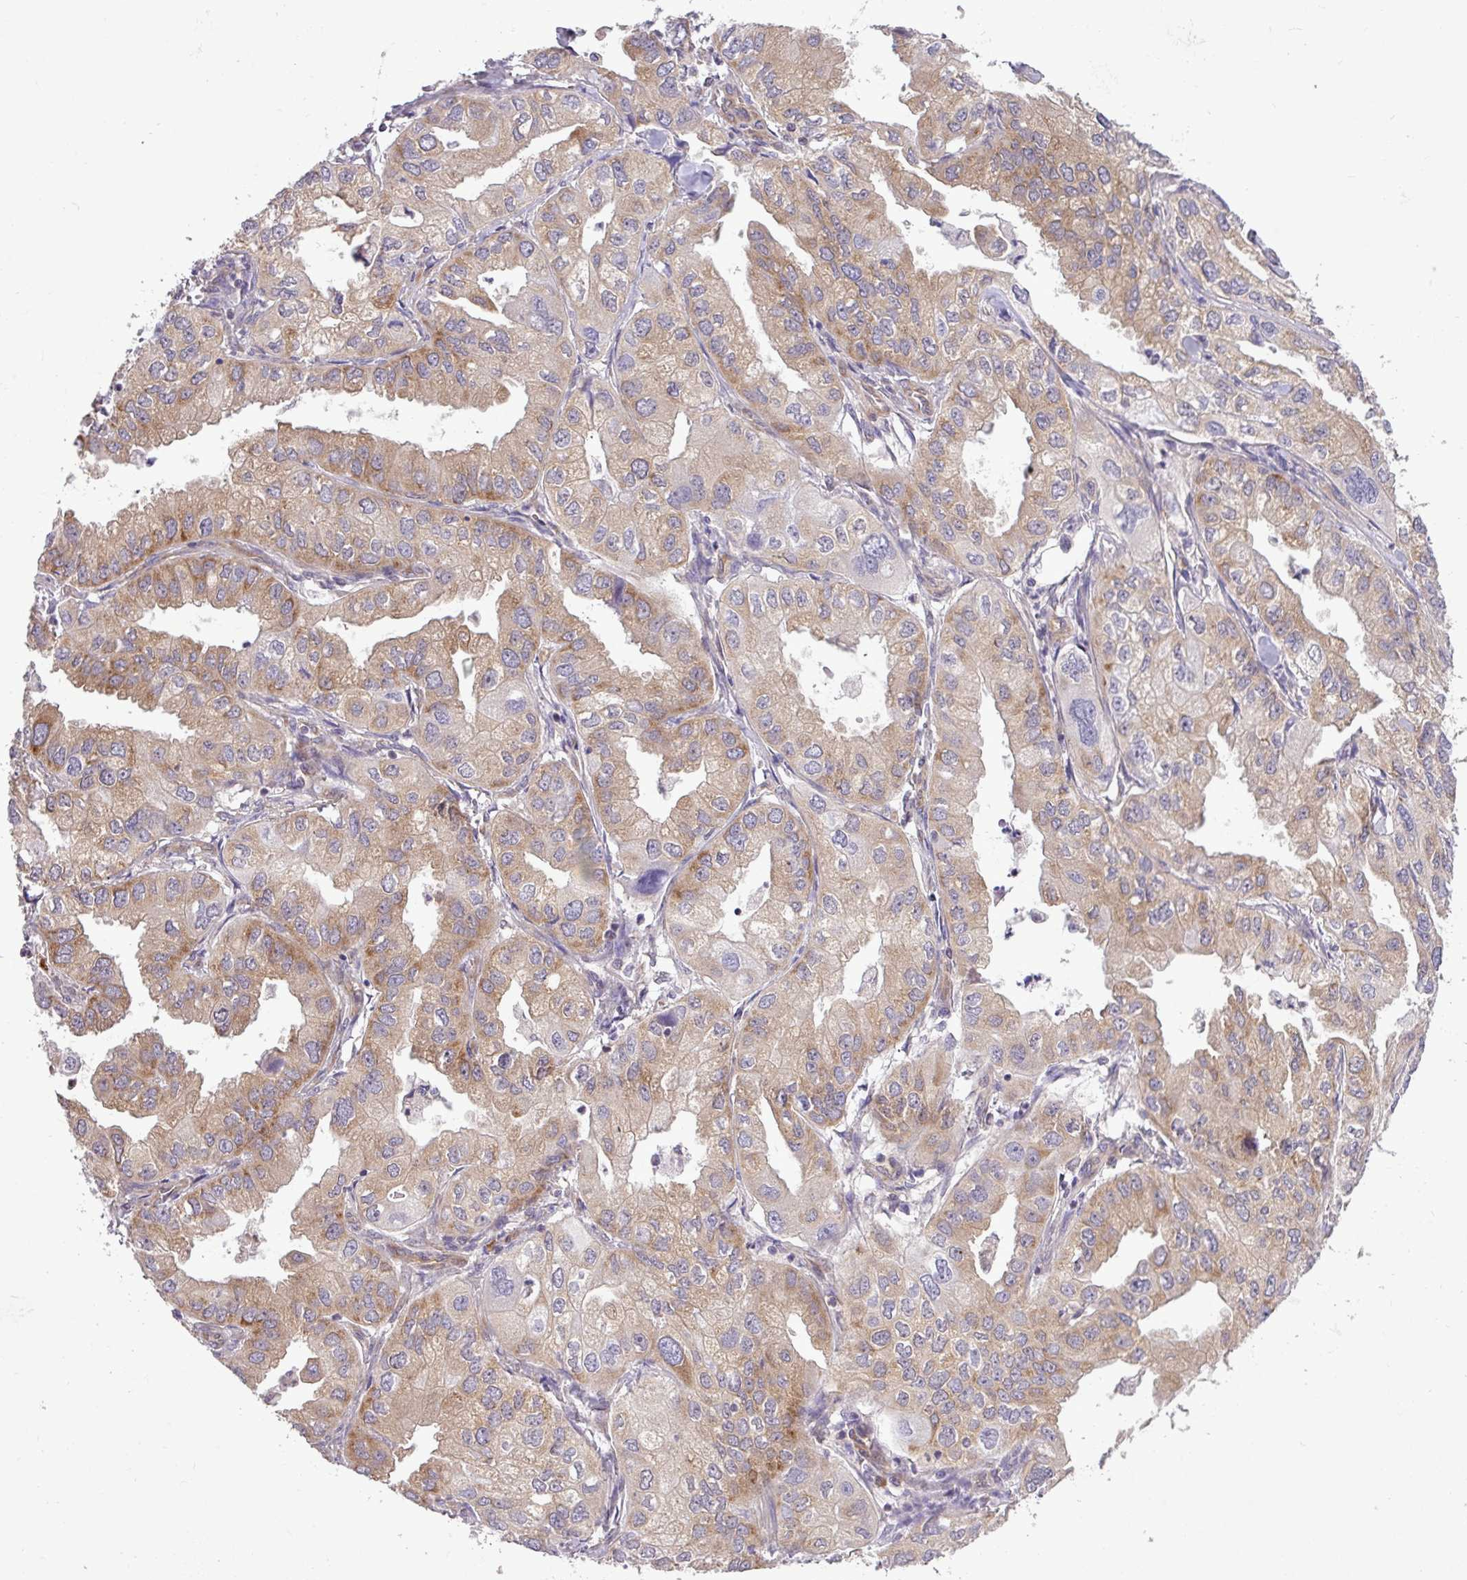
{"staining": {"intensity": "moderate", "quantity": ">75%", "location": "cytoplasmic/membranous"}, "tissue": "lung cancer", "cell_type": "Tumor cells", "image_type": "cancer", "snomed": [{"axis": "morphology", "description": "Adenocarcinoma, NOS"}, {"axis": "topography", "description": "Lung"}], "caption": "Moderate cytoplasmic/membranous staining for a protein is present in about >75% of tumor cells of lung cancer (adenocarcinoma) using IHC.", "gene": "FAM222B", "patient": {"sex": "male", "age": 48}}